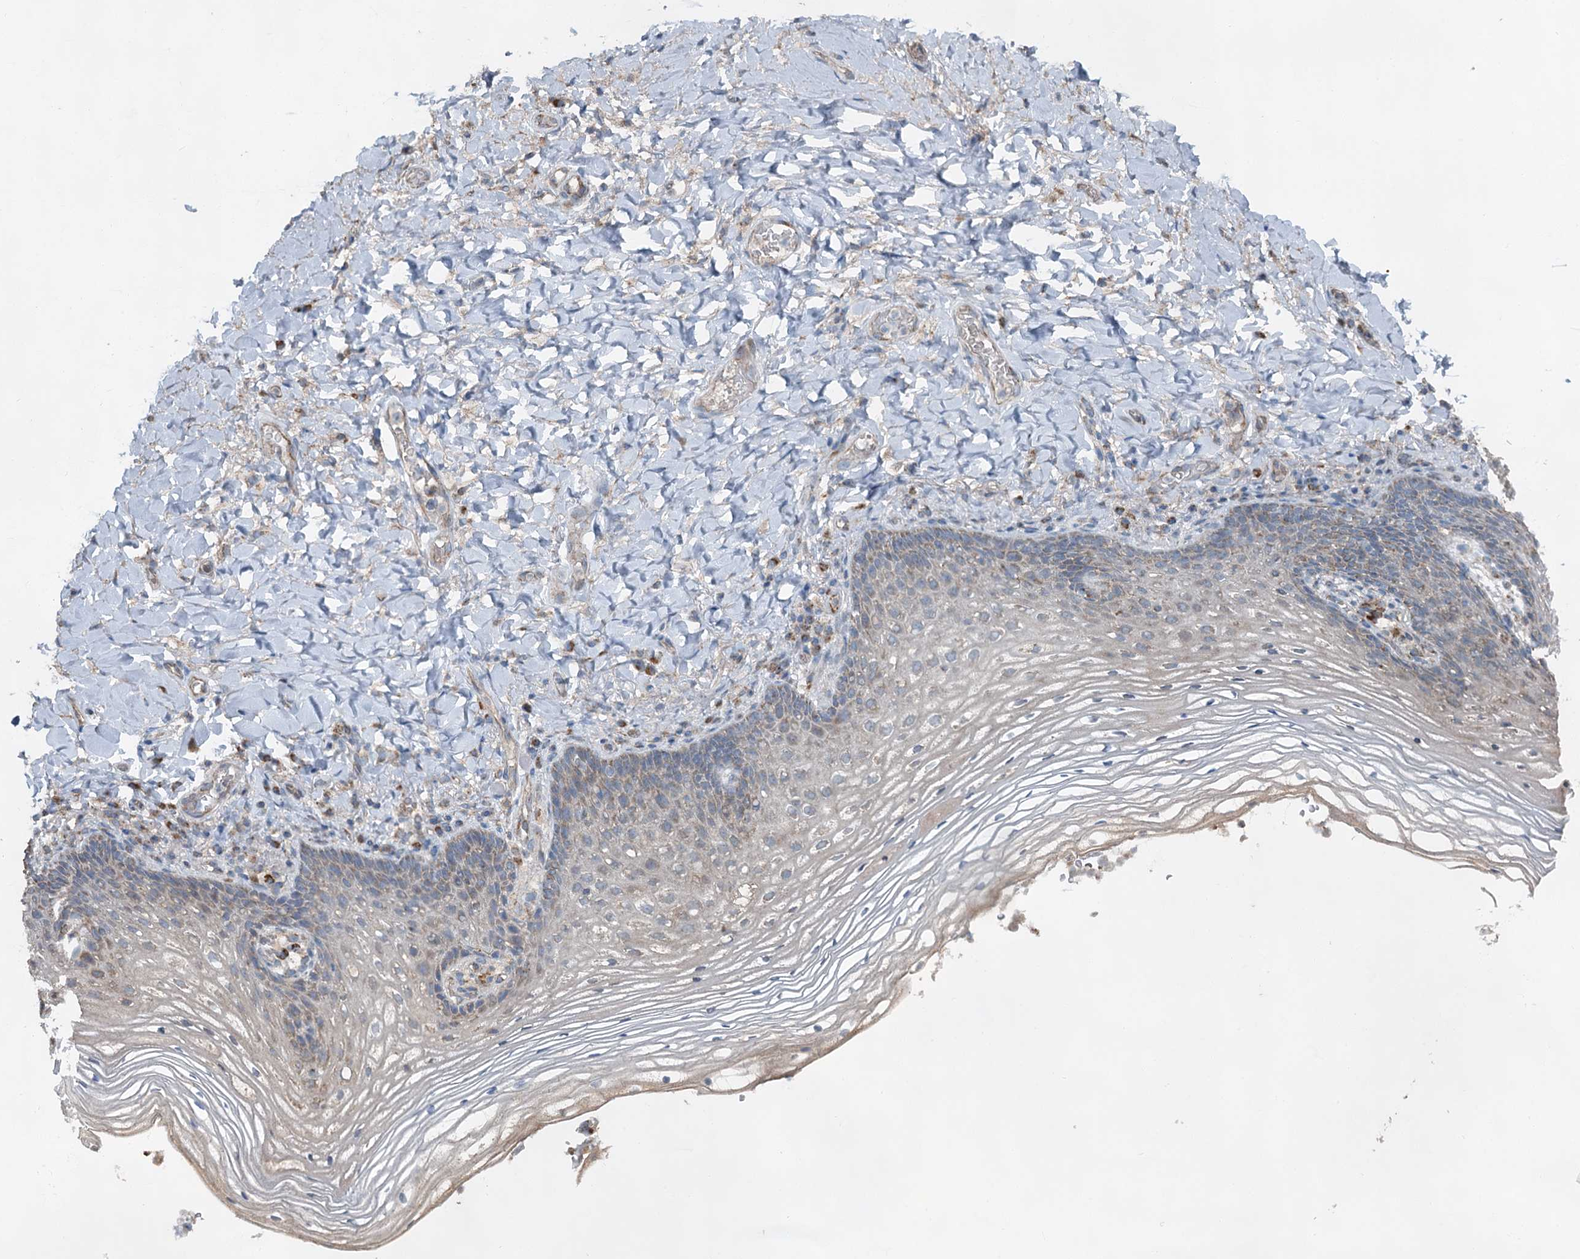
{"staining": {"intensity": "weak", "quantity": "<25%", "location": "cytoplasmic/membranous"}, "tissue": "vagina", "cell_type": "Squamous epithelial cells", "image_type": "normal", "snomed": [{"axis": "morphology", "description": "Normal tissue, NOS"}, {"axis": "topography", "description": "Vagina"}], "caption": "This image is of normal vagina stained with IHC to label a protein in brown with the nuclei are counter-stained blue. There is no positivity in squamous epithelial cells.", "gene": "HAUS2", "patient": {"sex": "female", "age": 60}}